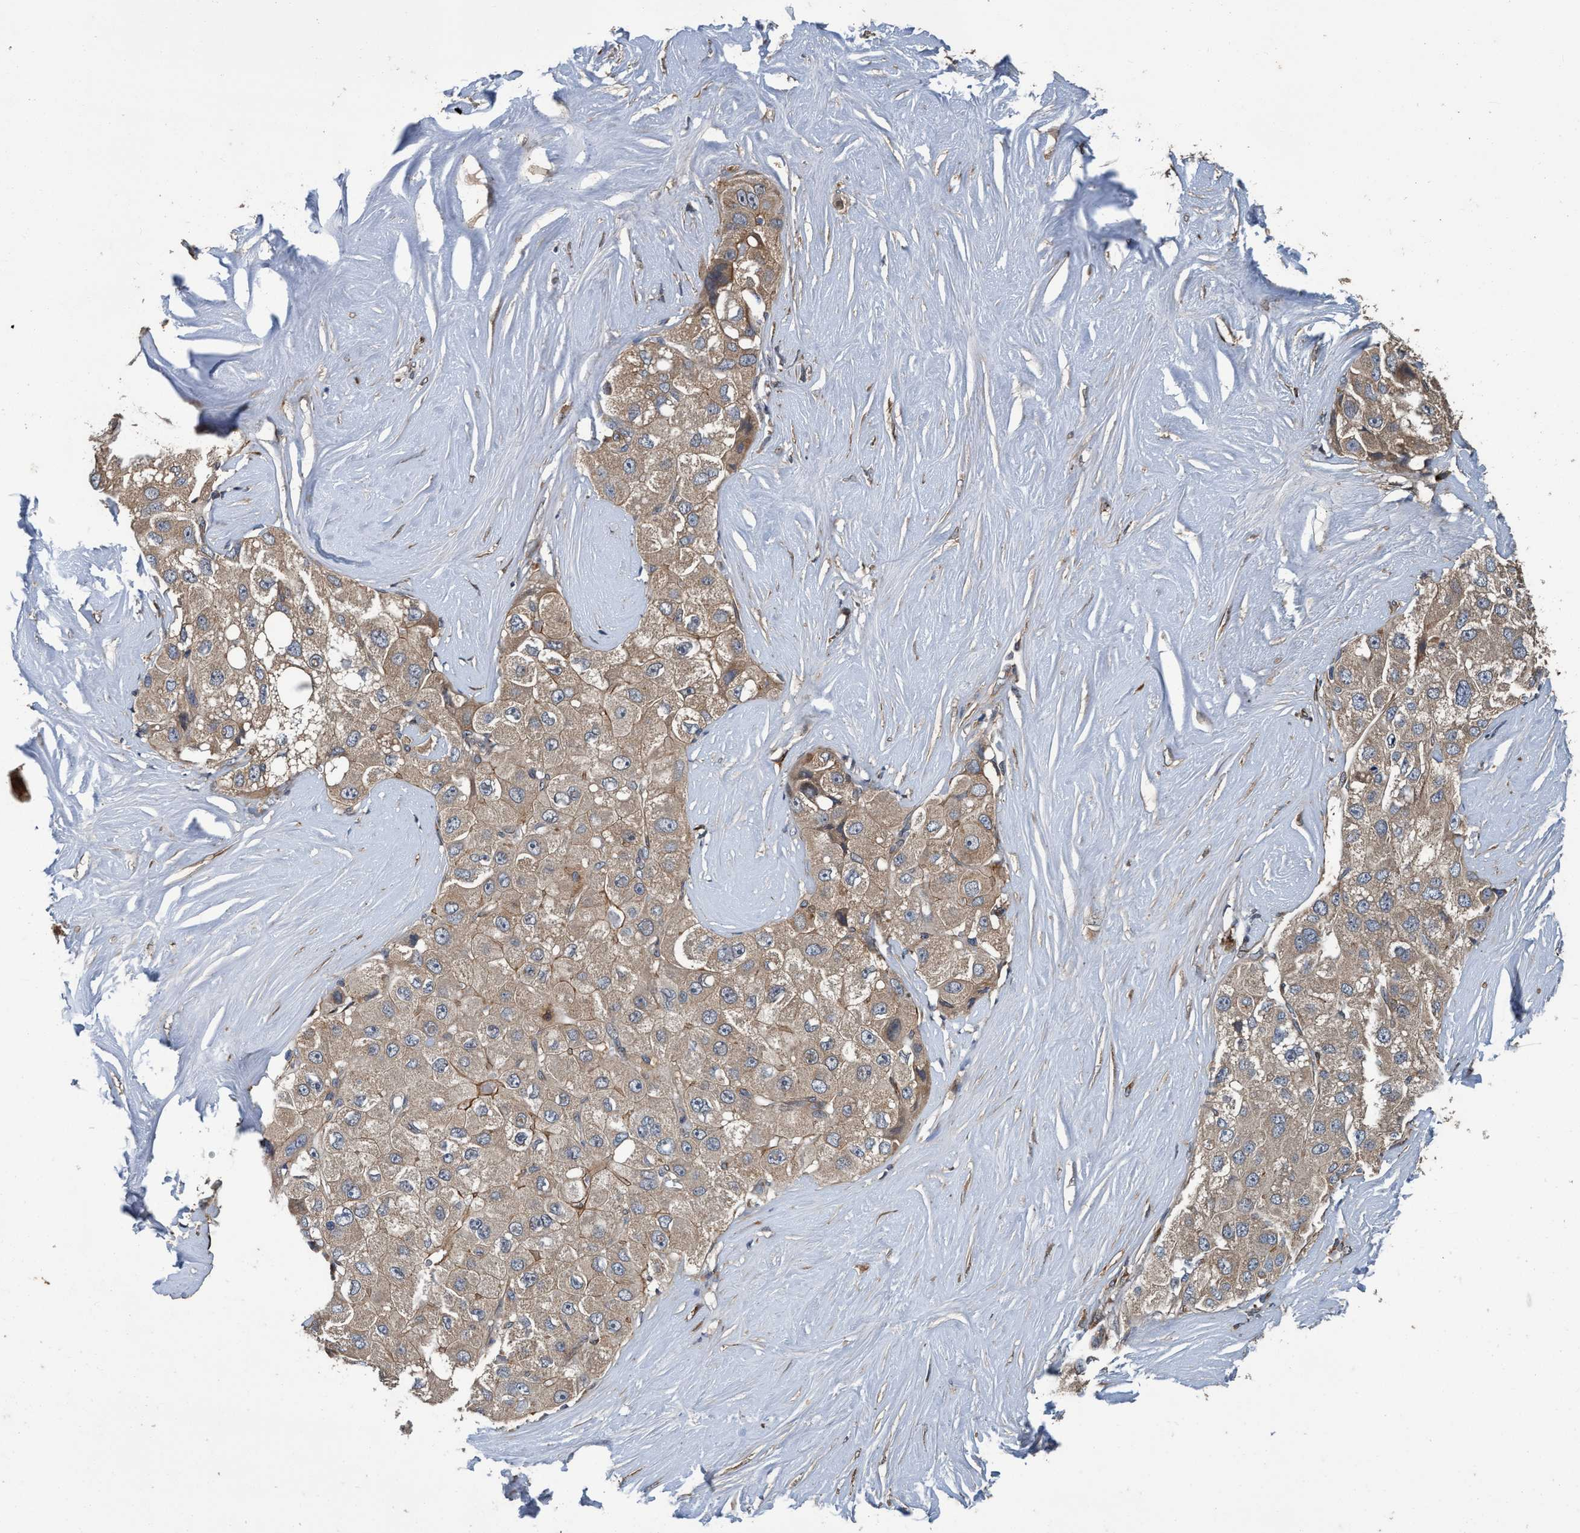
{"staining": {"intensity": "weak", "quantity": ">75%", "location": "cytoplasmic/membranous"}, "tissue": "liver cancer", "cell_type": "Tumor cells", "image_type": "cancer", "snomed": [{"axis": "morphology", "description": "Carcinoma, Hepatocellular, NOS"}, {"axis": "topography", "description": "Liver"}], "caption": "Immunohistochemical staining of liver cancer exhibits low levels of weak cytoplasmic/membranous staining in approximately >75% of tumor cells.", "gene": "MACC1", "patient": {"sex": "male", "age": 80}}